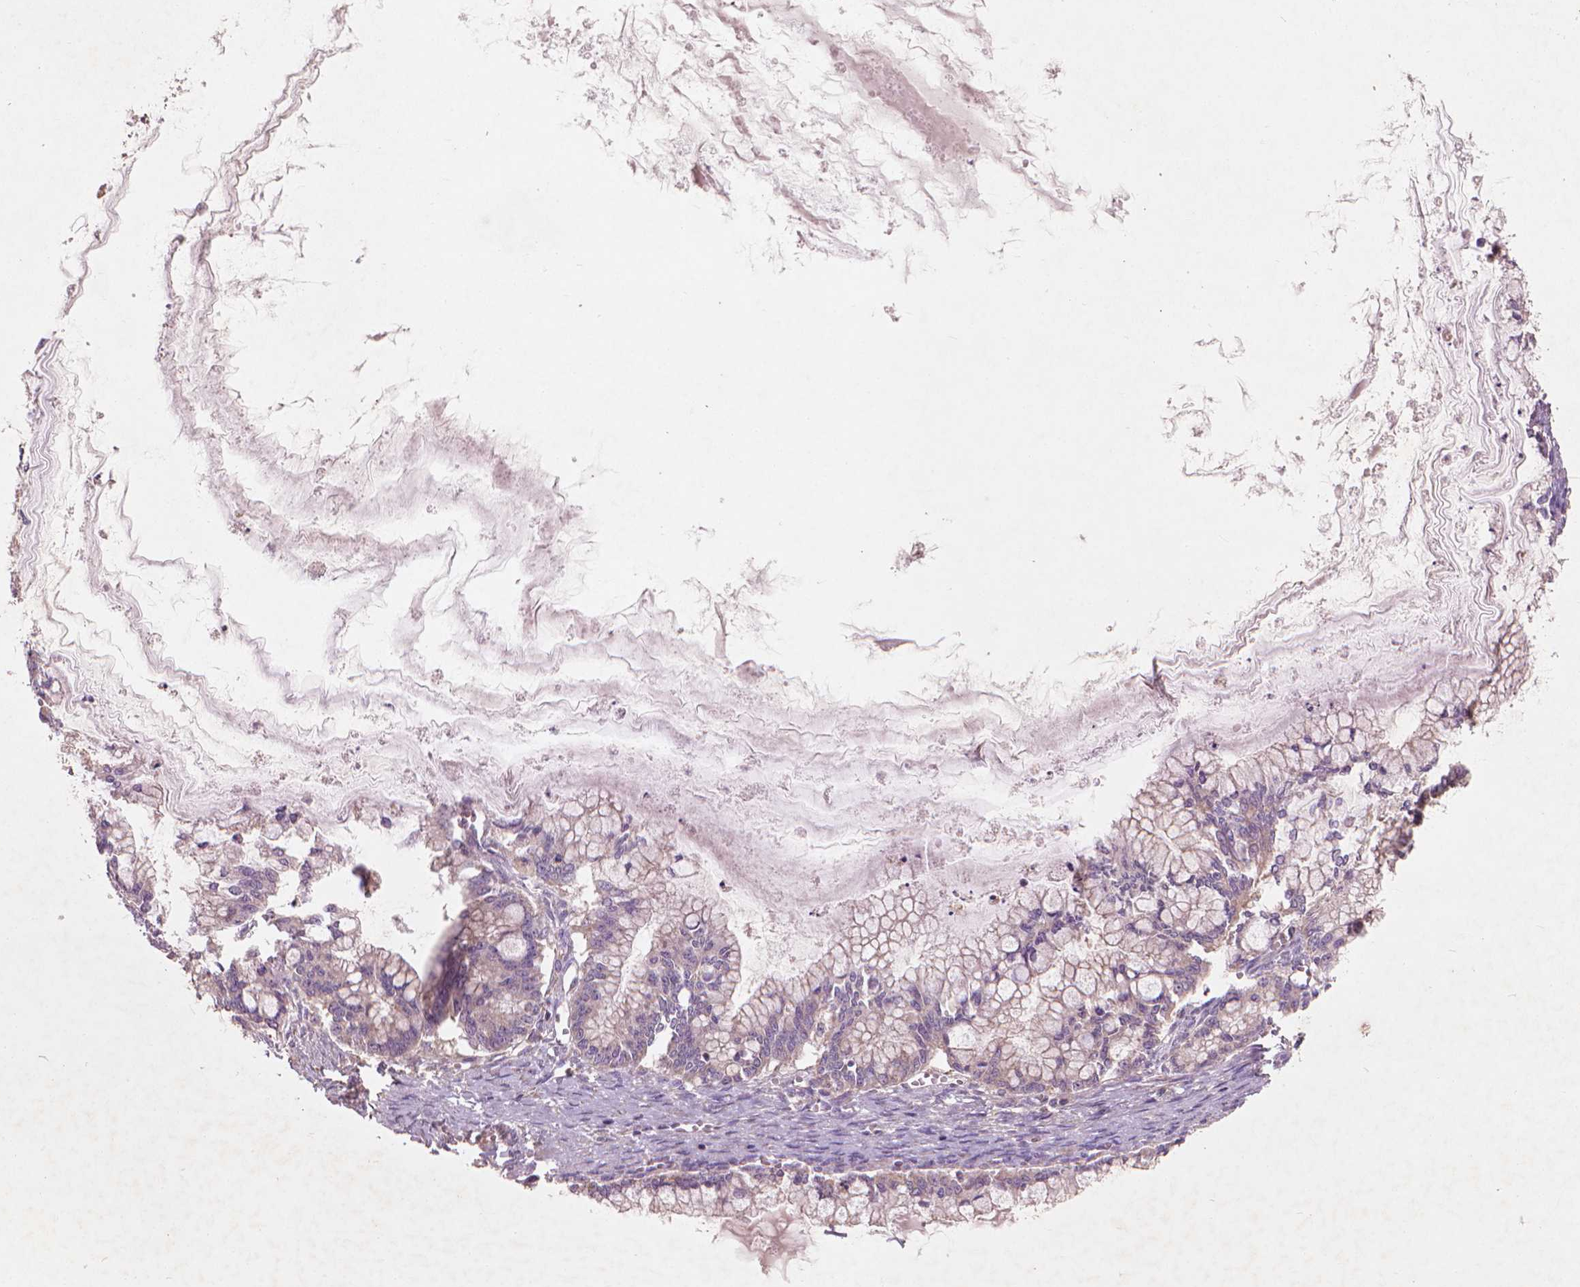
{"staining": {"intensity": "weak", "quantity": "<25%", "location": "cytoplasmic/membranous"}, "tissue": "ovarian cancer", "cell_type": "Tumor cells", "image_type": "cancer", "snomed": [{"axis": "morphology", "description": "Cystadenocarcinoma, mucinous, NOS"}, {"axis": "topography", "description": "Ovary"}], "caption": "The immunohistochemistry image has no significant expression in tumor cells of ovarian mucinous cystadenocarcinoma tissue. (Stains: DAB (3,3'-diaminobenzidine) immunohistochemistry with hematoxylin counter stain, Microscopy: brightfield microscopy at high magnification).", "gene": "NLRX1", "patient": {"sex": "female", "age": 67}}